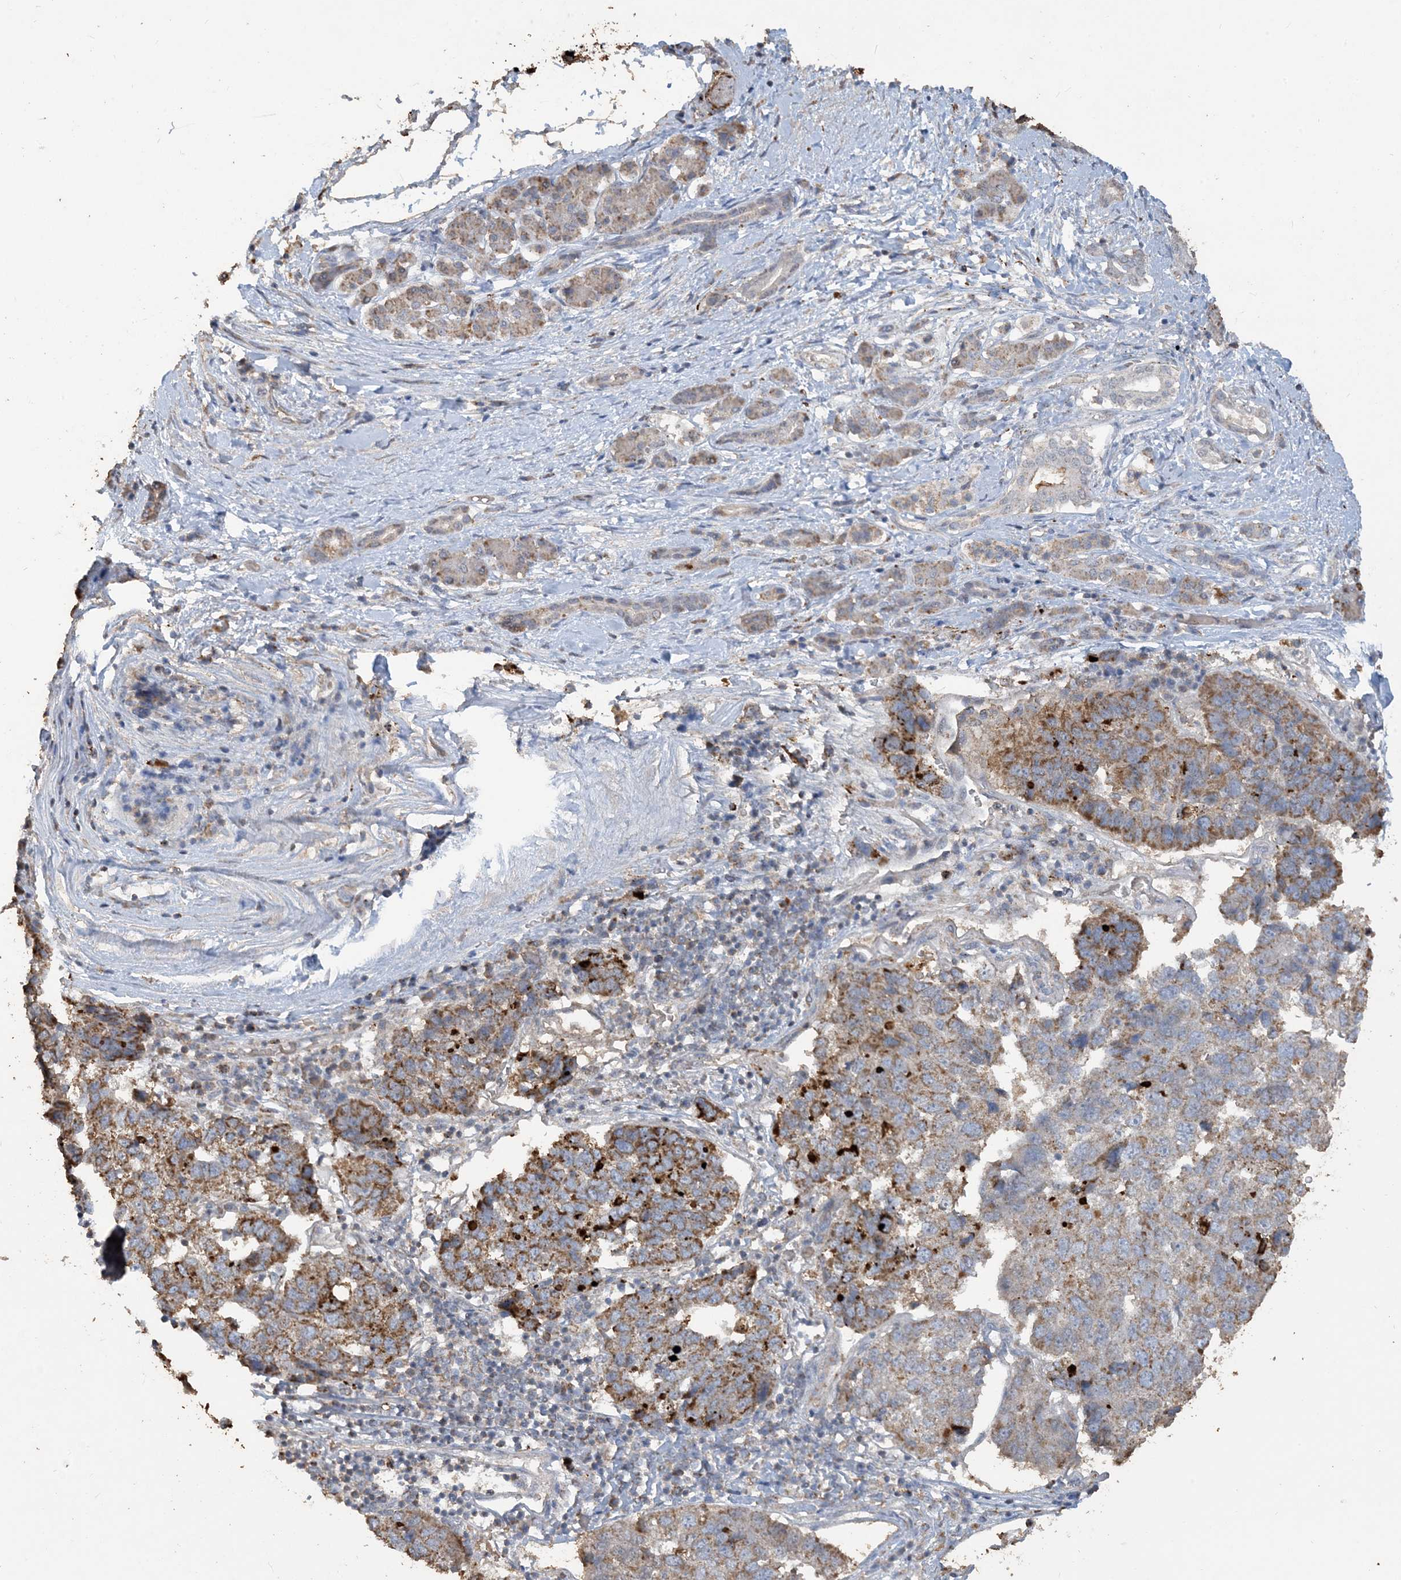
{"staining": {"intensity": "strong", "quantity": "25%-75%", "location": "cytoplasmic/membranous"}, "tissue": "pancreatic cancer", "cell_type": "Tumor cells", "image_type": "cancer", "snomed": [{"axis": "morphology", "description": "Adenocarcinoma, NOS"}, {"axis": "topography", "description": "Pancreas"}], "caption": "The image displays immunohistochemical staining of adenocarcinoma (pancreatic). There is strong cytoplasmic/membranous staining is present in about 25%-75% of tumor cells.", "gene": "SFMBT2", "patient": {"sex": "female", "age": 61}}